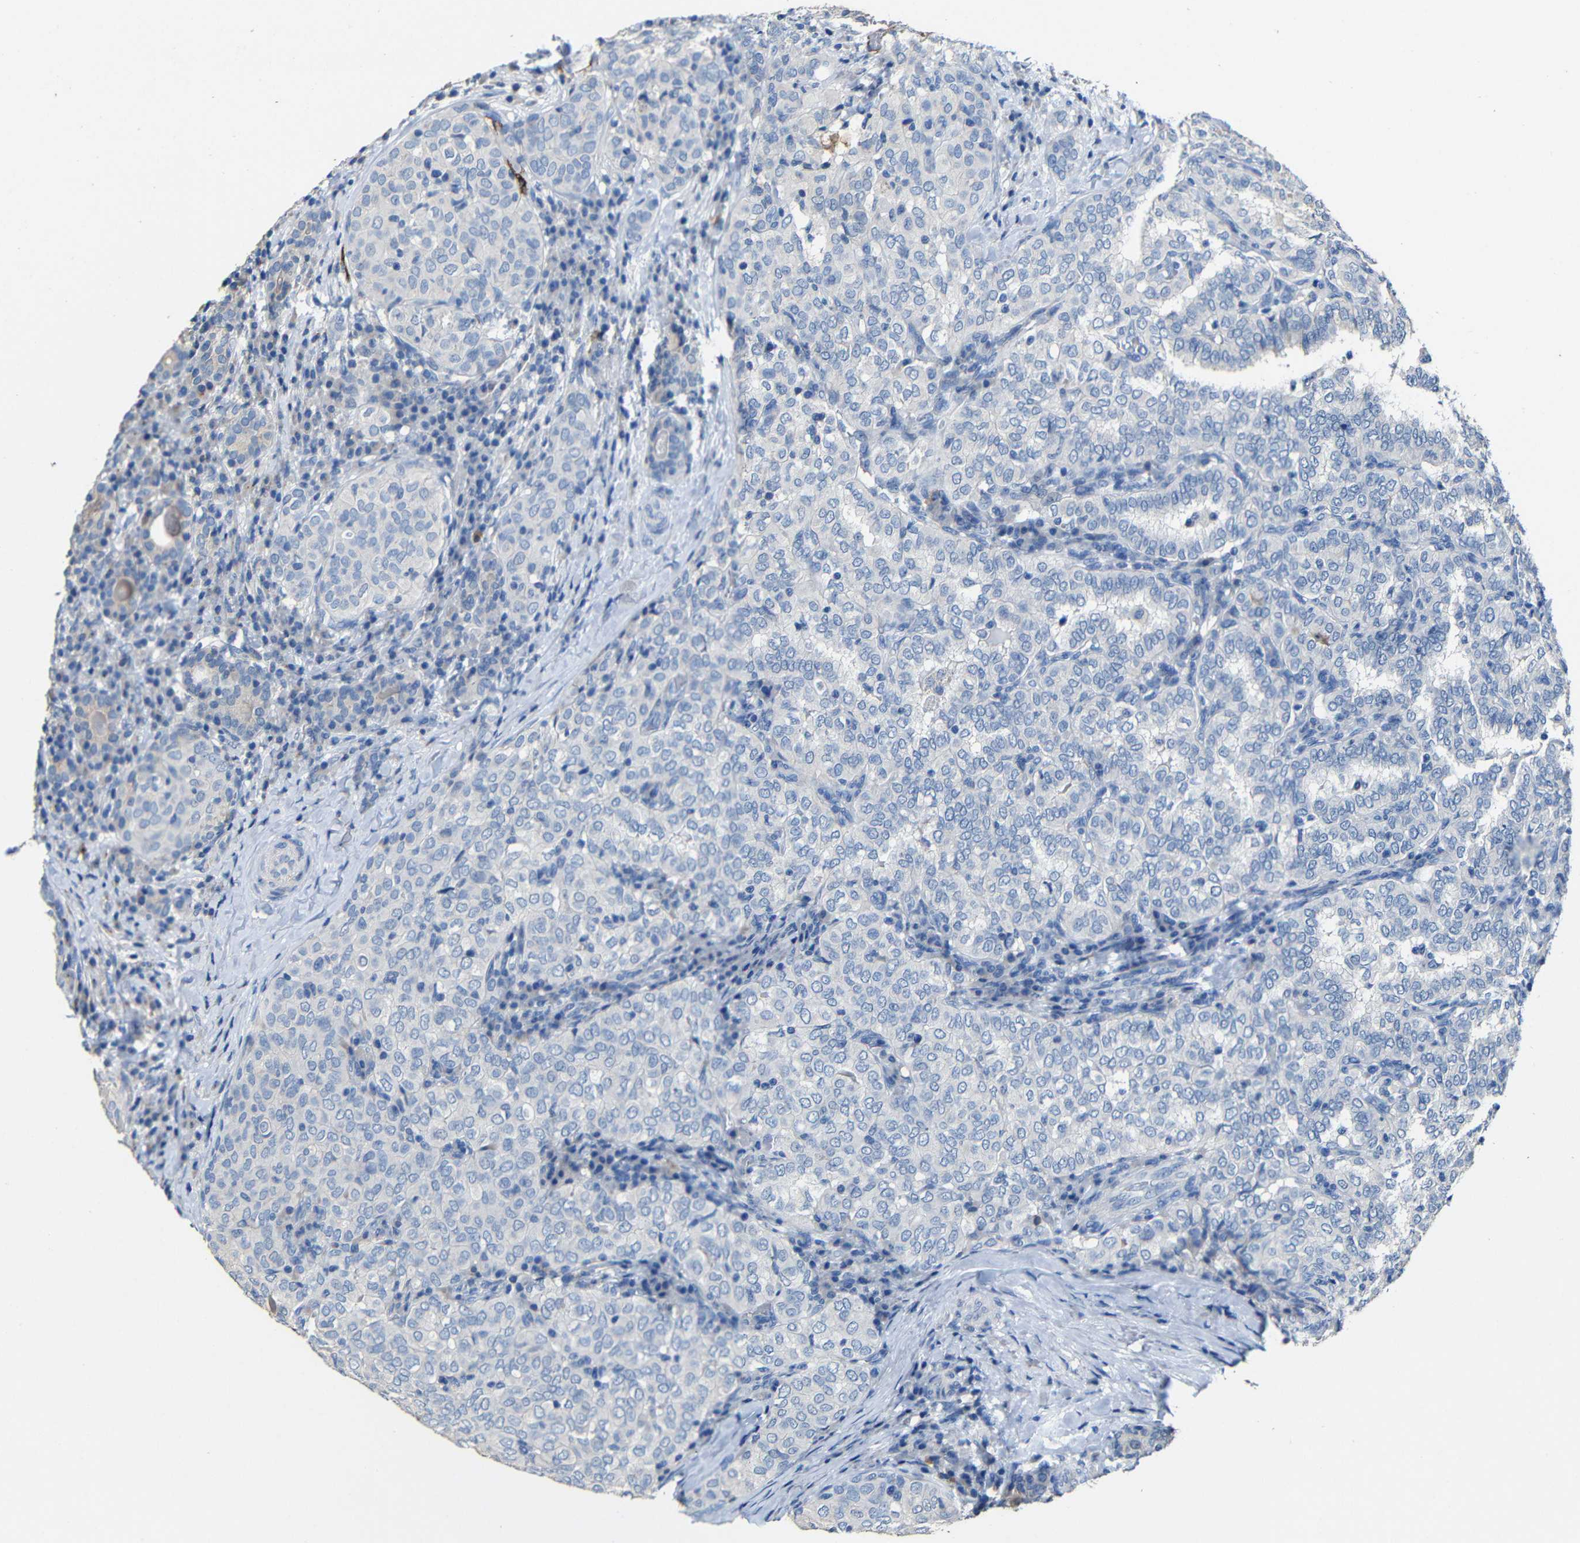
{"staining": {"intensity": "negative", "quantity": "none", "location": "none"}, "tissue": "thyroid cancer", "cell_type": "Tumor cells", "image_type": "cancer", "snomed": [{"axis": "morphology", "description": "Papillary adenocarcinoma, NOS"}, {"axis": "topography", "description": "Thyroid gland"}], "caption": "Human thyroid cancer stained for a protein using immunohistochemistry shows no positivity in tumor cells.", "gene": "ACKR2", "patient": {"sex": "female", "age": 30}}